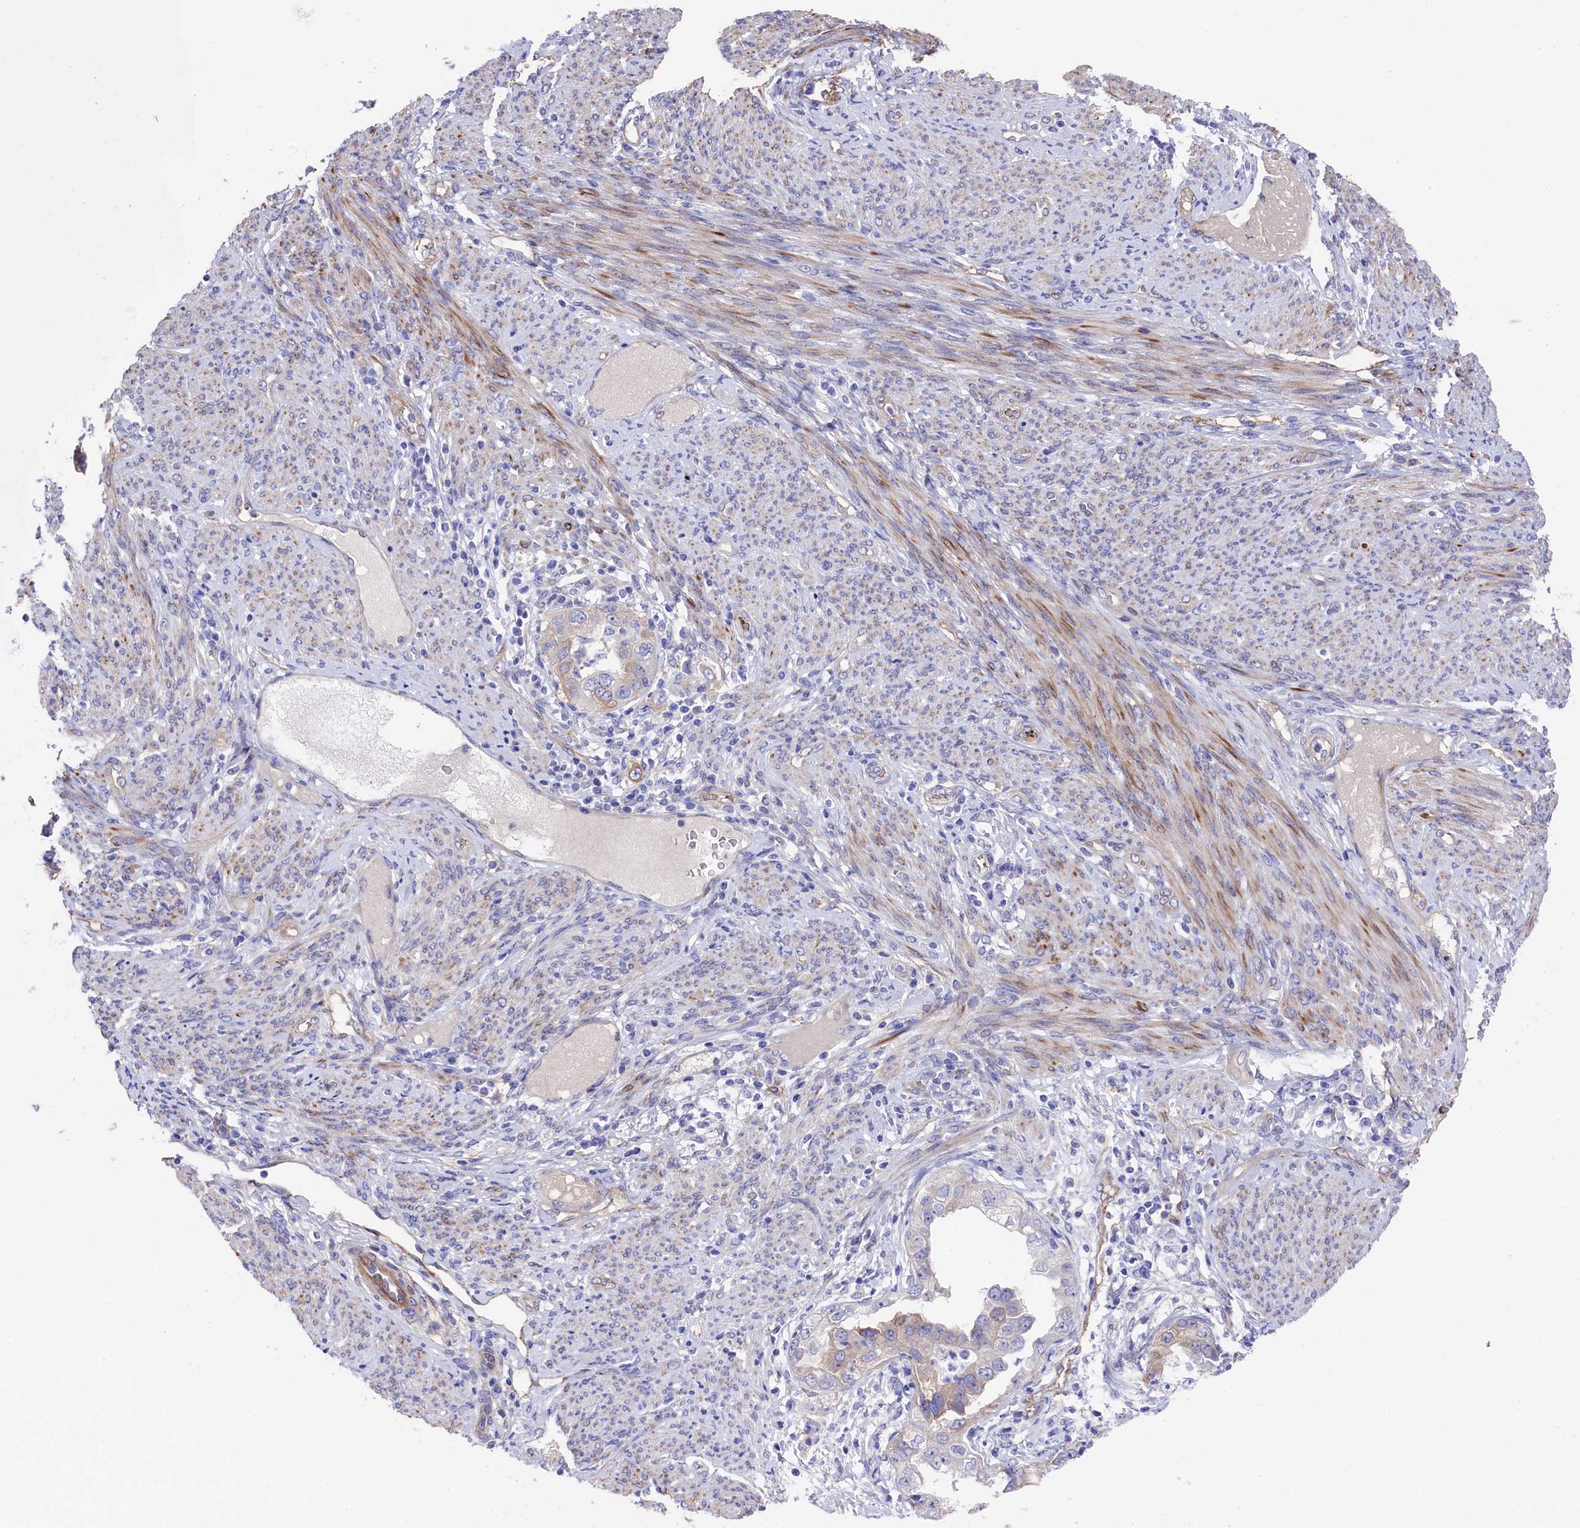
{"staining": {"intensity": "moderate", "quantity": "<25%", "location": "cytoplasmic/membranous"}, "tissue": "endometrial cancer", "cell_type": "Tumor cells", "image_type": "cancer", "snomed": [{"axis": "morphology", "description": "Adenocarcinoma, NOS"}, {"axis": "topography", "description": "Endometrium"}], "caption": "Protein staining of adenocarcinoma (endometrial) tissue exhibits moderate cytoplasmic/membranous positivity in approximately <25% of tumor cells.", "gene": "LHFPL4", "patient": {"sex": "female", "age": 85}}